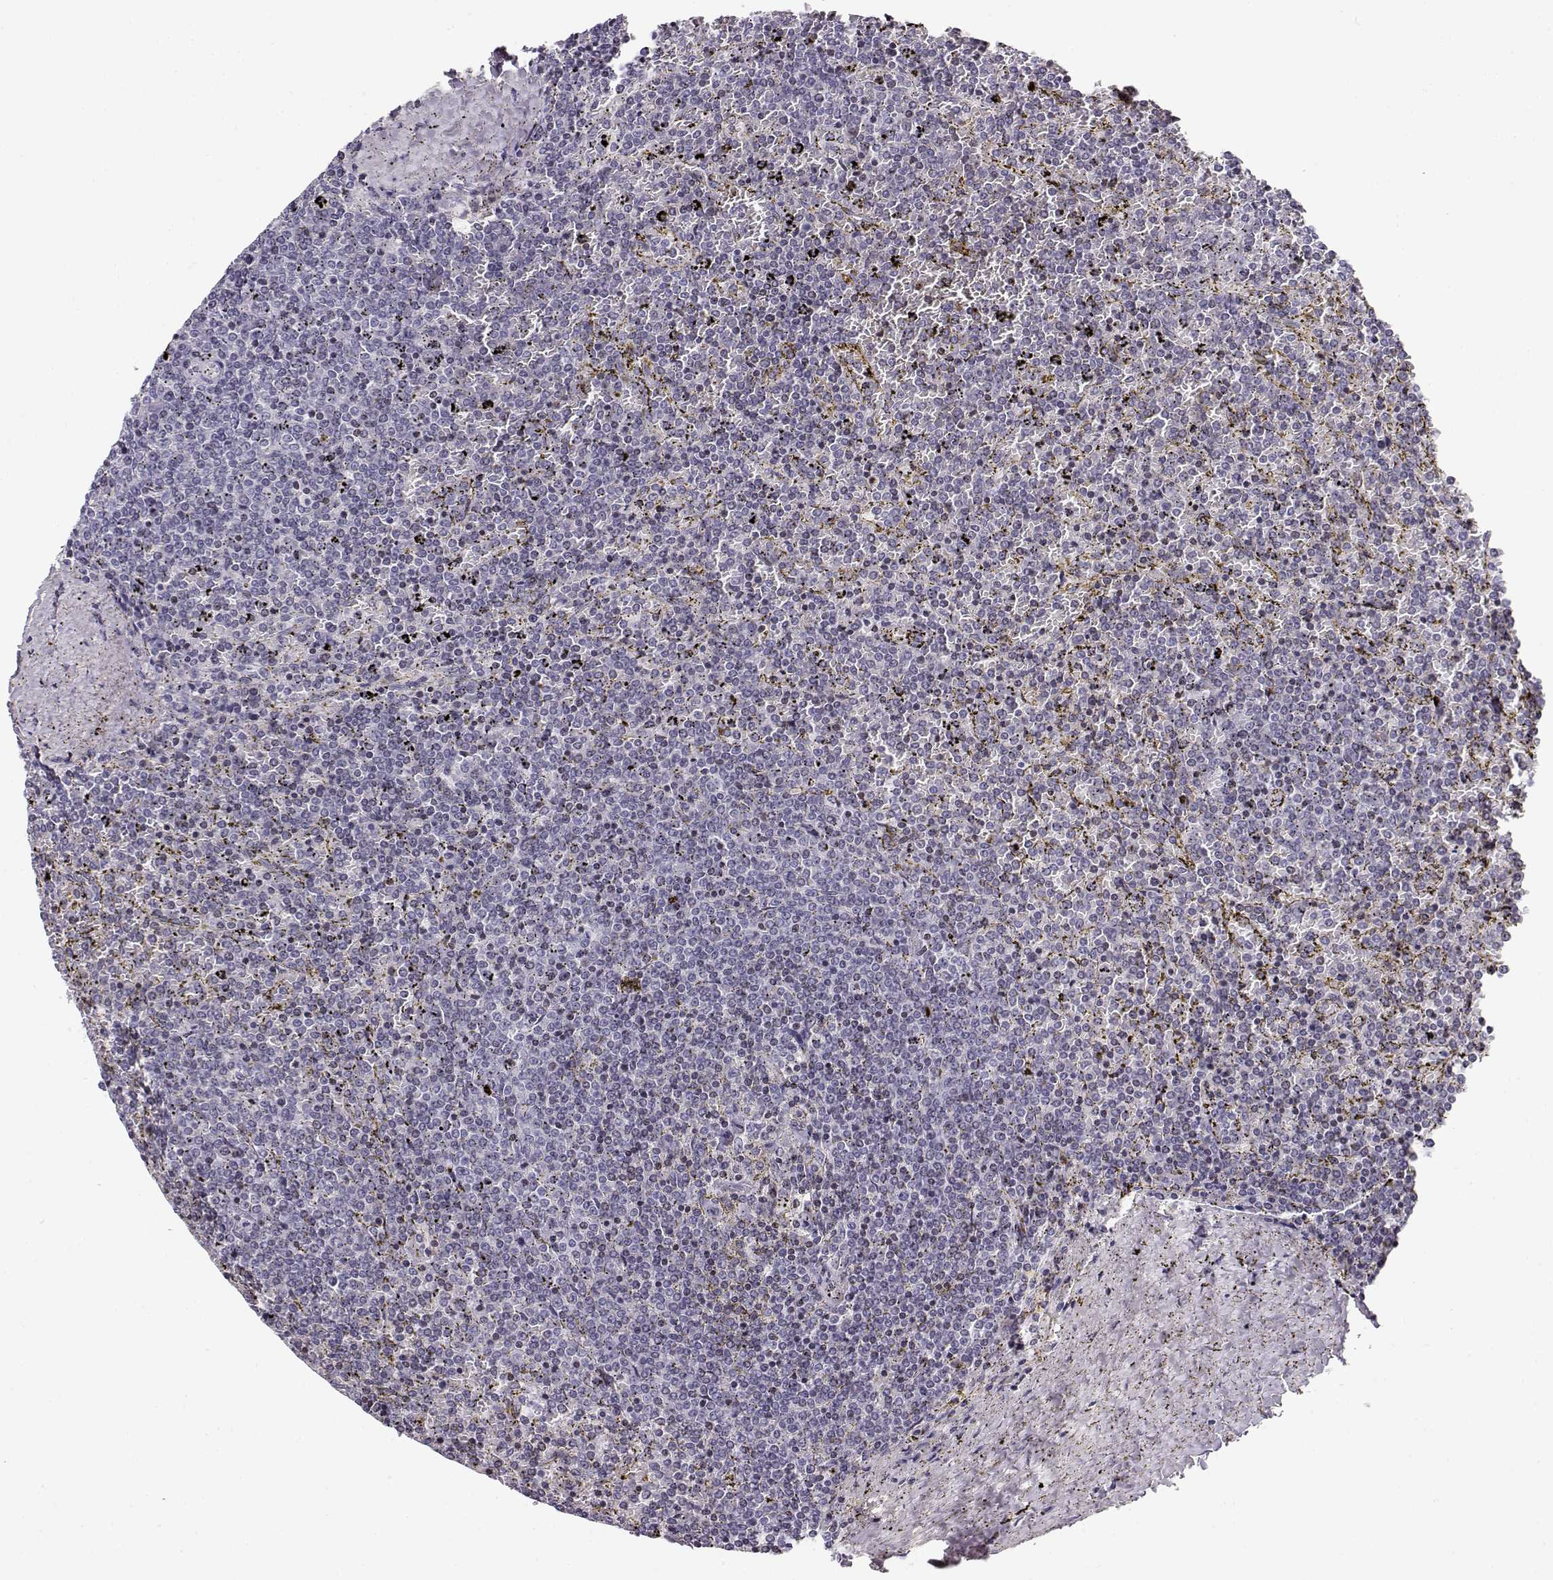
{"staining": {"intensity": "negative", "quantity": "none", "location": "none"}, "tissue": "lymphoma", "cell_type": "Tumor cells", "image_type": "cancer", "snomed": [{"axis": "morphology", "description": "Malignant lymphoma, non-Hodgkin's type, Low grade"}, {"axis": "topography", "description": "Spleen"}], "caption": "Tumor cells show no significant expression in low-grade malignant lymphoma, non-Hodgkin's type.", "gene": "CRX", "patient": {"sex": "female", "age": 77}}